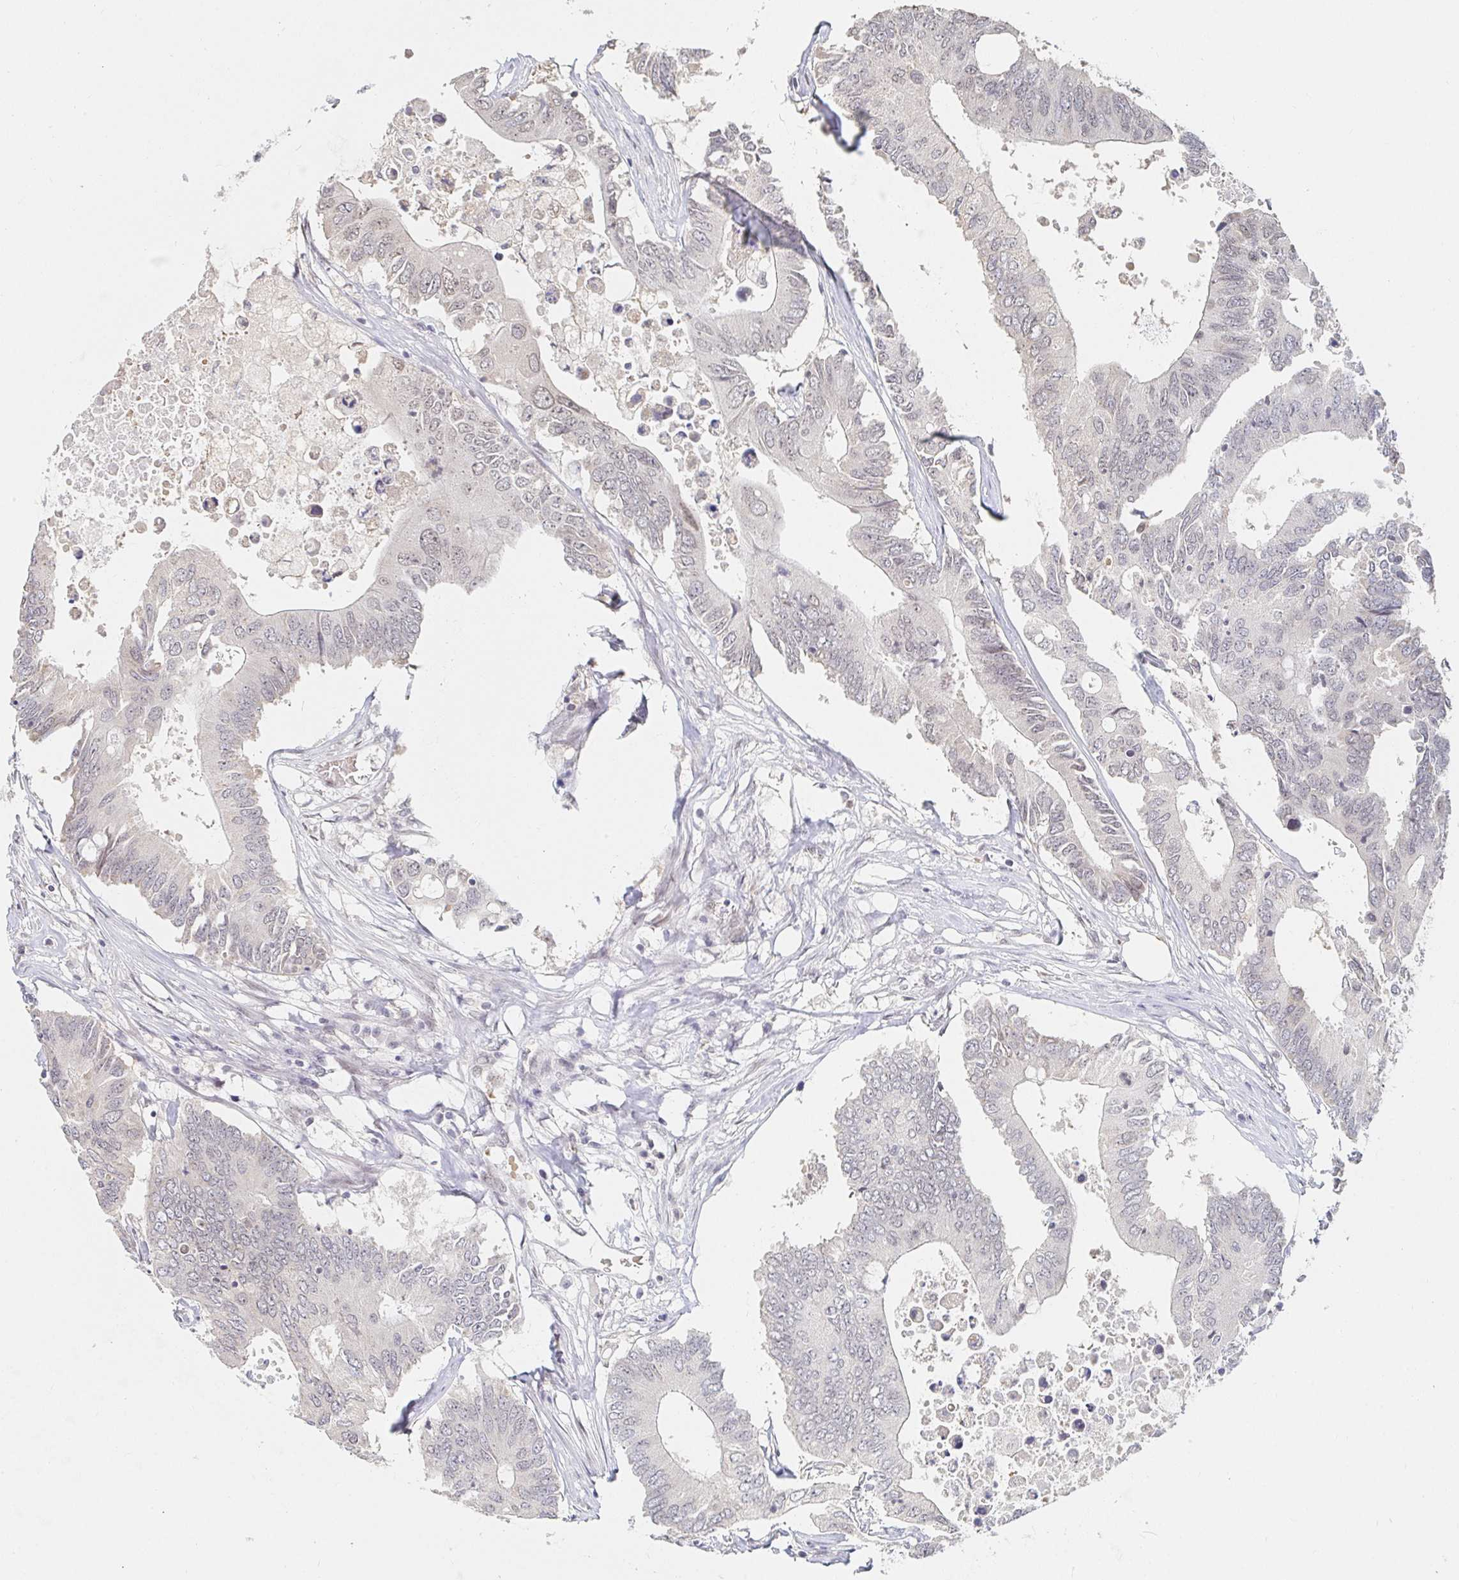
{"staining": {"intensity": "negative", "quantity": "none", "location": "none"}, "tissue": "colorectal cancer", "cell_type": "Tumor cells", "image_type": "cancer", "snomed": [{"axis": "morphology", "description": "Adenocarcinoma, NOS"}, {"axis": "topography", "description": "Colon"}], "caption": "An immunohistochemistry micrograph of adenocarcinoma (colorectal) is shown. There is no staining in tumor cells of adenocarcinoma (colorectal). (Brightfield microscopy of DAB (3,3'-diaminobenzidine) immunohistochemistry (IHC) at high magnification).", "gene": "CHD2", "patient": {"sex": "male", "age": 71}}